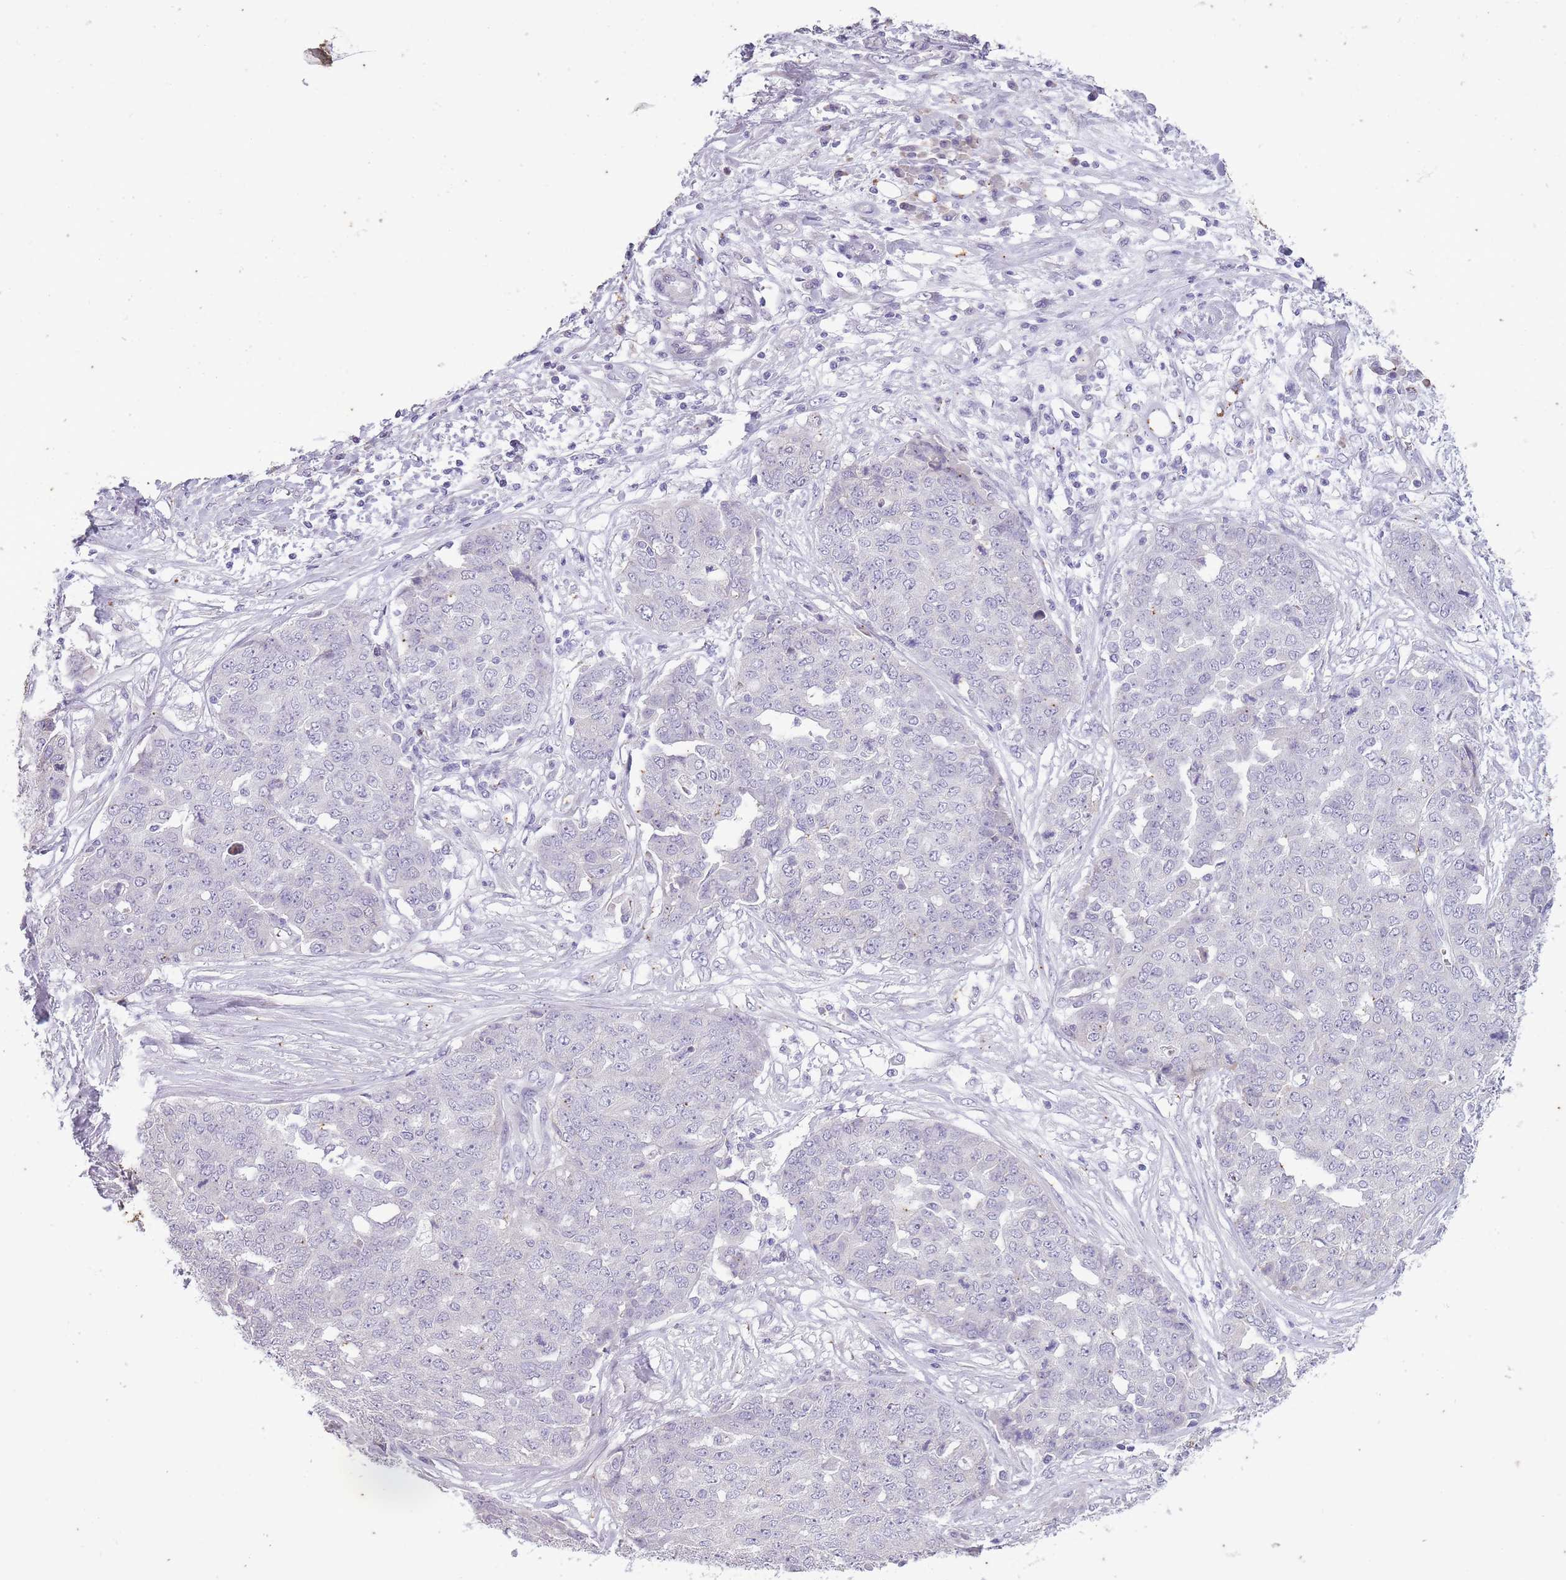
{"staining": {"intensity": "negative", "quantity": "none", "location": "none"}, "tissue": "ovarian cancer", "cell_type": "Tumor cells", "image_type": "cancer", "snomed": [{"axis": "morphology", "description": "Cystadenocarcinoma, serous, NOS"}, {"axis": "topography", "description": "Soft tissue"}, {"axis": "topography", "description": "Ovary"}], "caption": "Image shows no significant protein positivity in tumor cells of ovarian cancer (serous cystadenocarcinoma).", "gene": "CNTNAP3", "patient": {"sex": "female", "age": 57}}